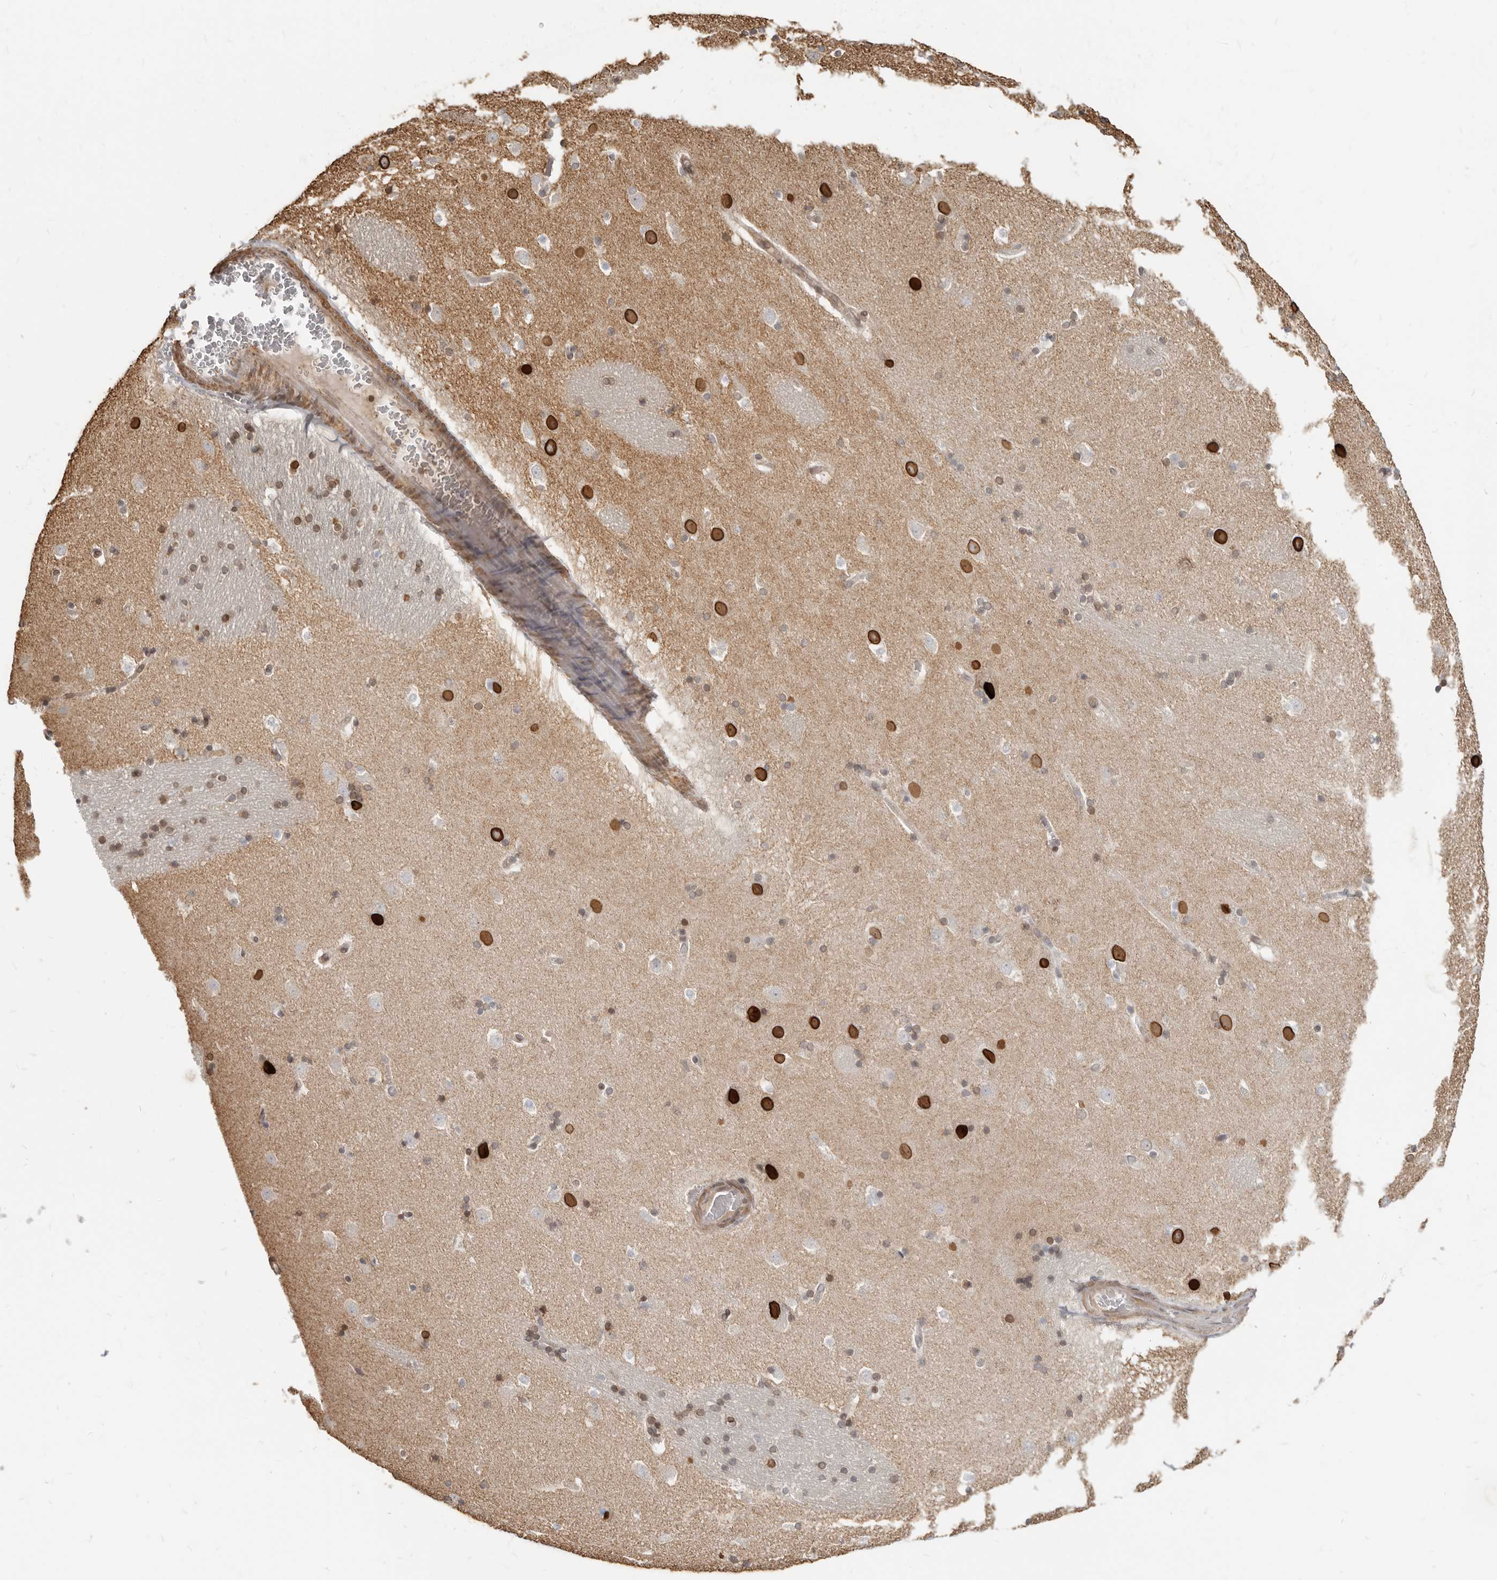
{"staining": {"intensity": "strong", "quantity": "25%-75%", "location": "cytoplasmic/membranous,nuclear"}, "tissue": "caudate", "cell_type": "Glial cells", "image_type": "normal", "snomed": [{"axis": "morphology", "description": "Normal tissue, NOS"}, {"axis": "topography", "description": "Lateral ventricle wall"}], "caption": "Benign caudate exhibits strong cytoplasmic/membranous,nuclear staining in about 25%-75% of glial cells, visualized by immunohistochemistry.", "gene": "NUP153", "patient": {"sex": "male", "age": 45}}